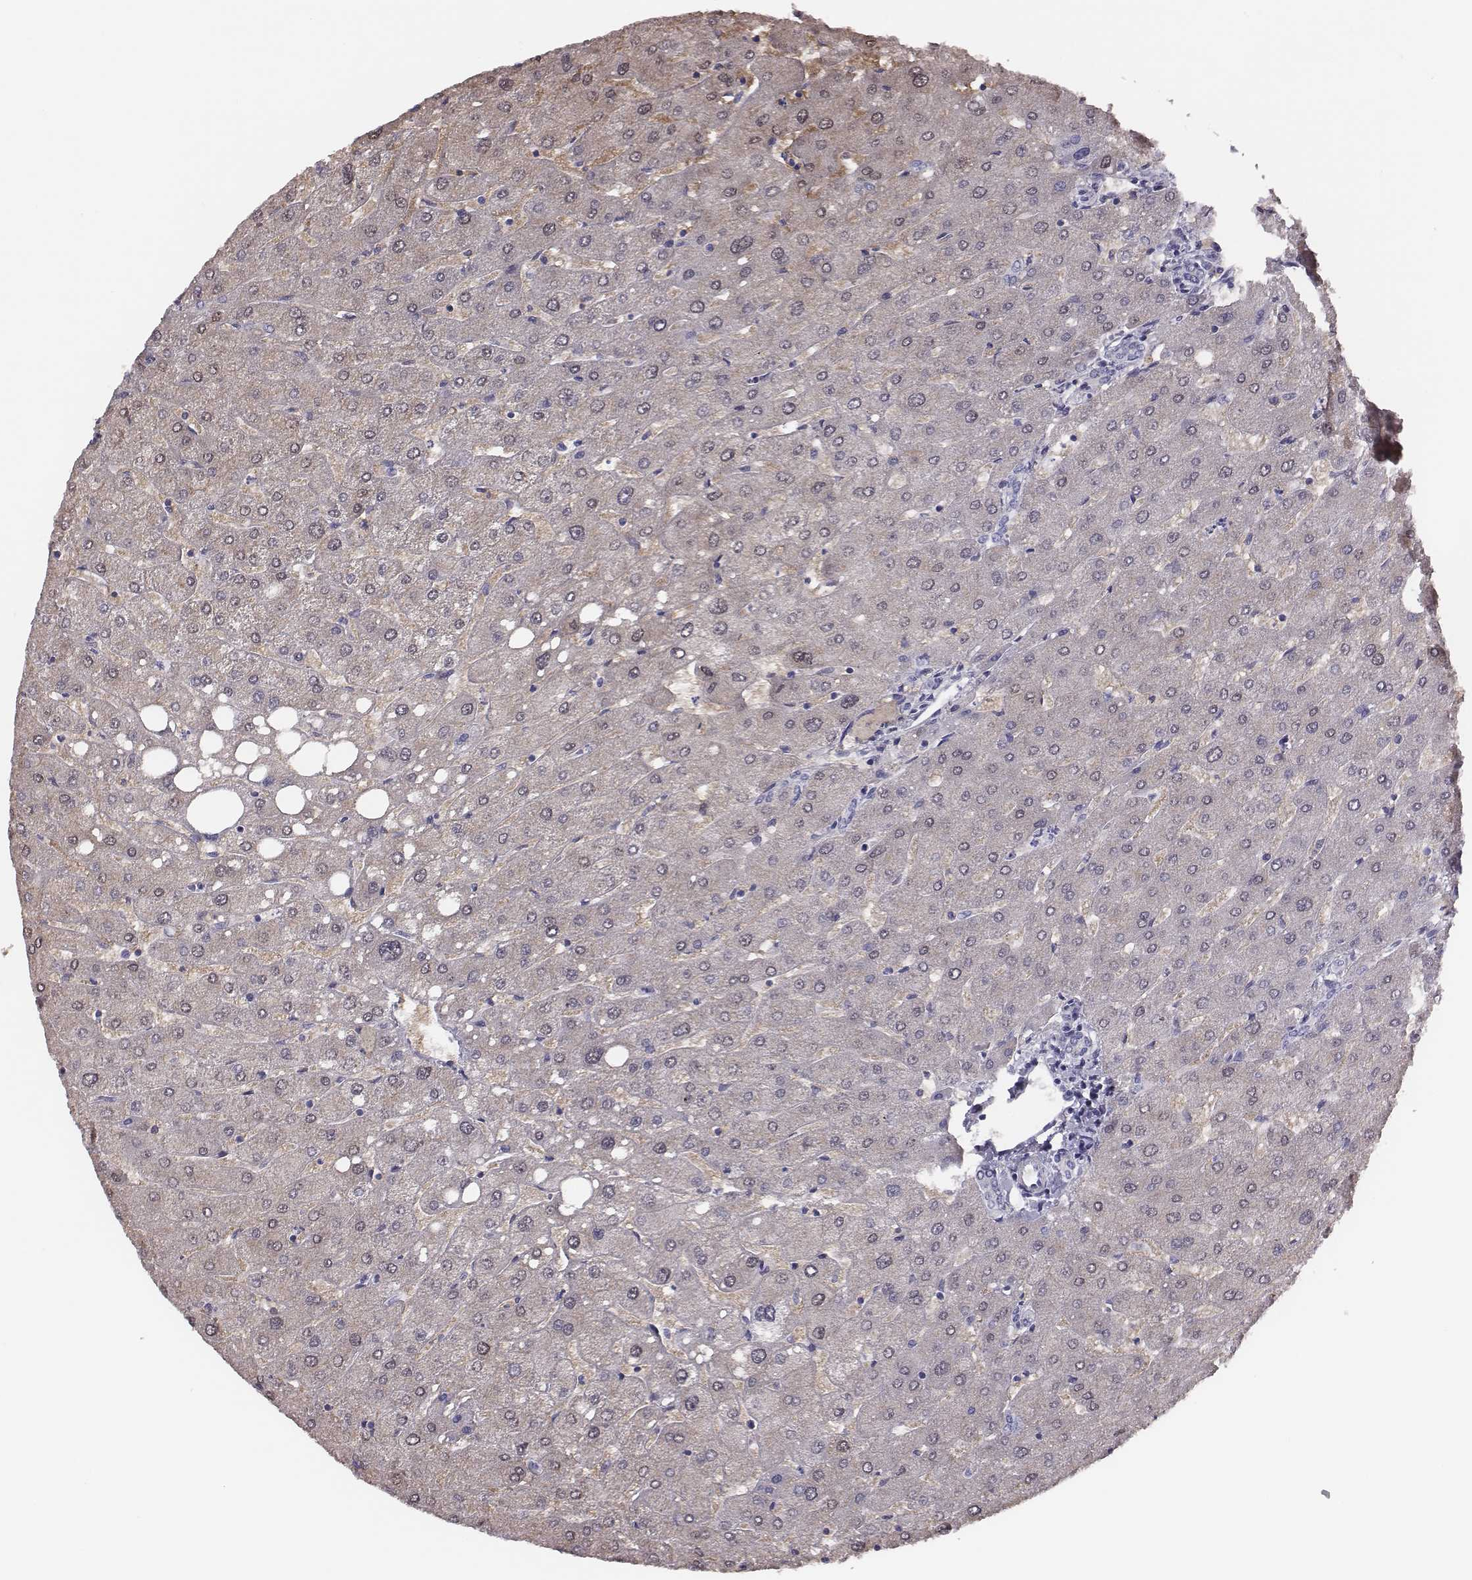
{"staining": {"intensity": "negative", "quantity": "none", "location": "none"}, "tissue": "liver", "cell_type": "Cholangiocytes", "image_type": "normal", "snomed": [{"axis": "morphology", "description": "Normal tissue, NOS"}, {"axis": "topography", "description": "Liver"}], "caption": "High magnification brightfield microscopy of benign liver stained with DAB (brown) and counterstained with hematoxylin (blue): cholangiocytes show no significant expression. The staining is performed using DAB brown chromogen with nuclei counter-stained in using hematoxylin.", "gene": "SCML2", "patient": {"sex": "male", "age": 67}}